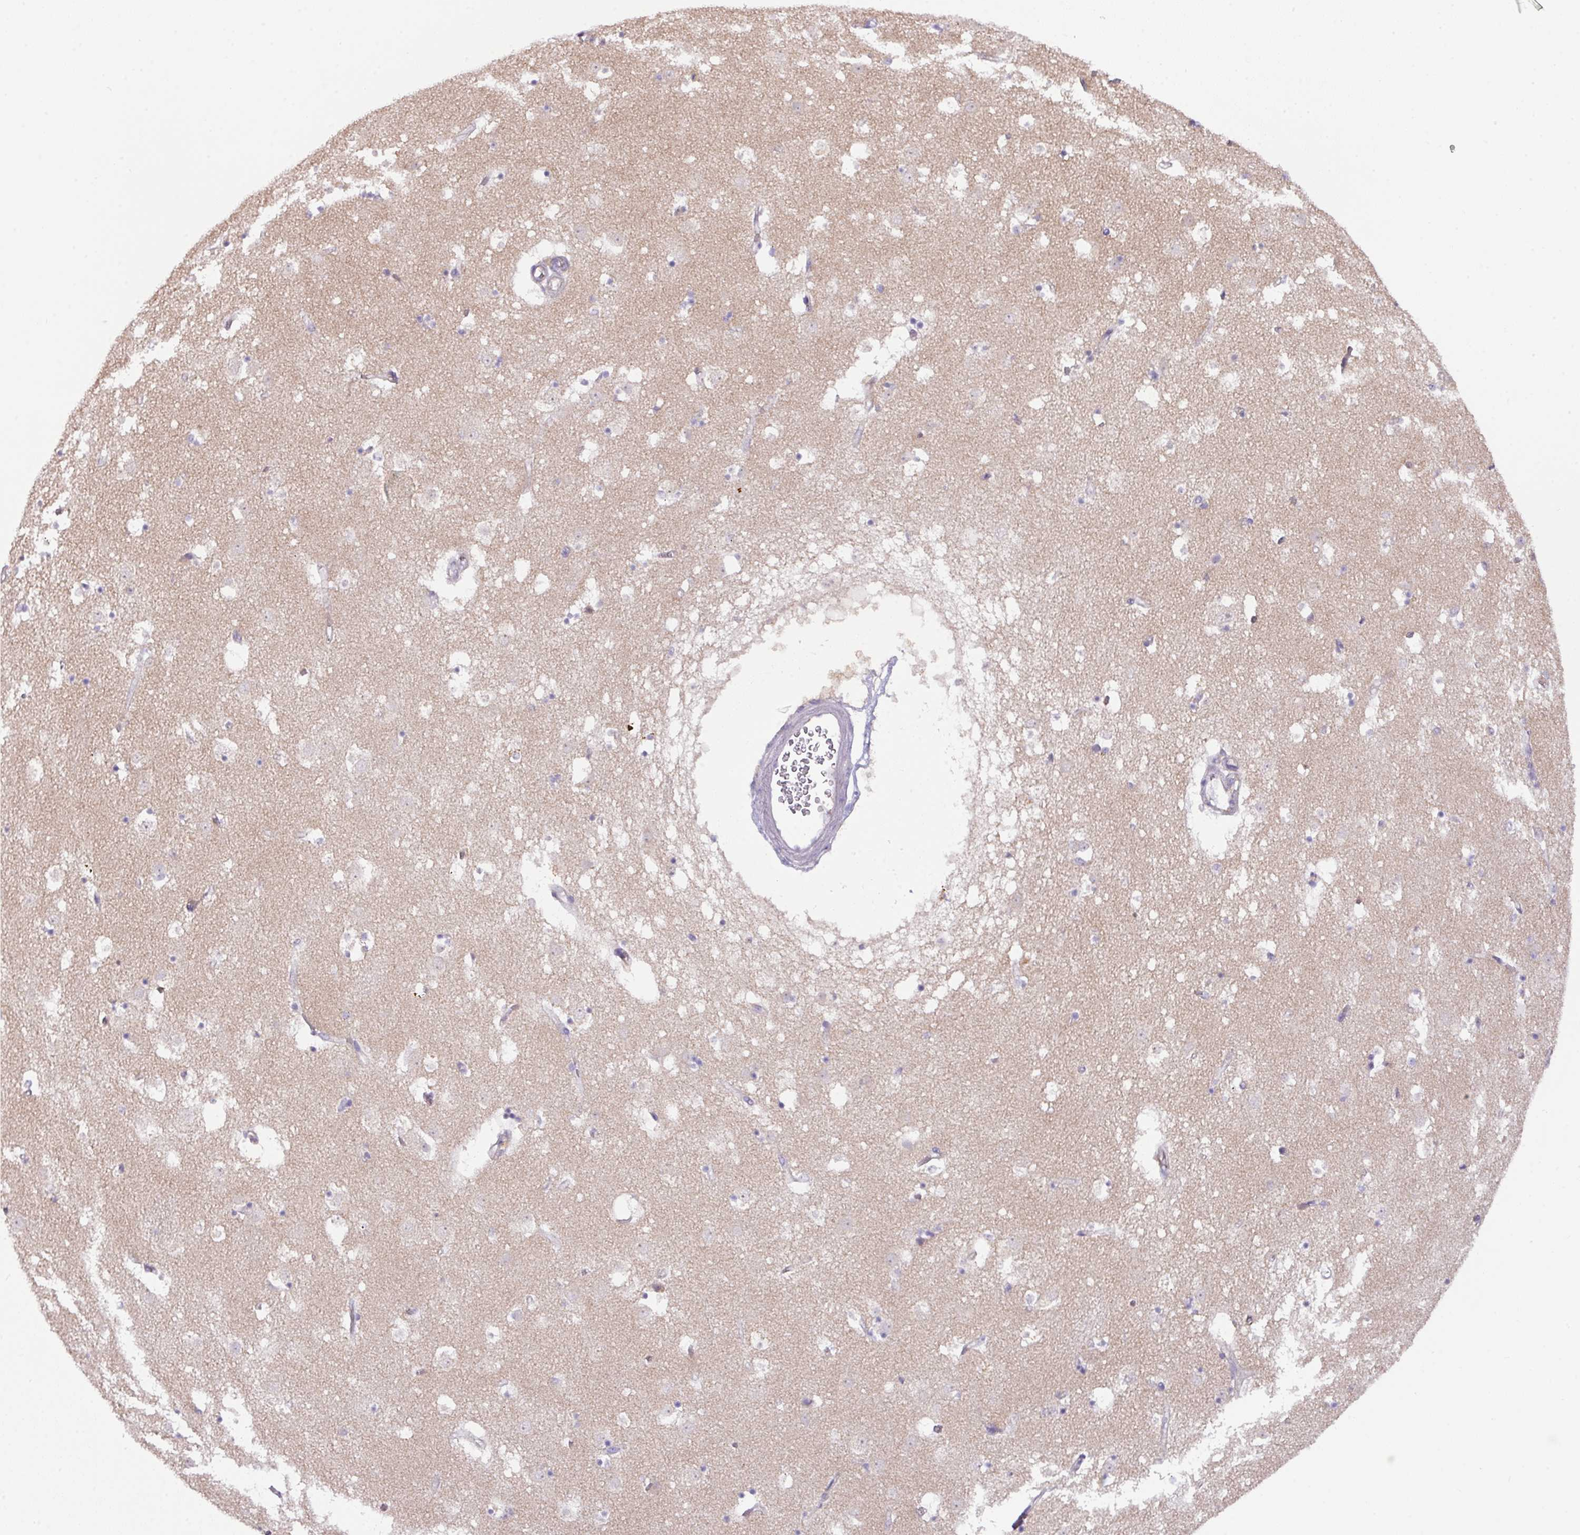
{"staining": {"intensity": "negative", "quantity": "none", "location": "none"}, "tissue": "caudate", "cell_type": "Glial cells", "image_type": "normal", "snomed": [{"axis": "morphology", "description": "Normal tissue, NOS"}, {"axis": "topography", "description": "Lateral ventricle wall"}], "caption": "Human caudate stained for a protein using IHC exhibits no expression in glial cells.", "gene": "ZNF394", "patient": {"sex": "male", "age": 58}}